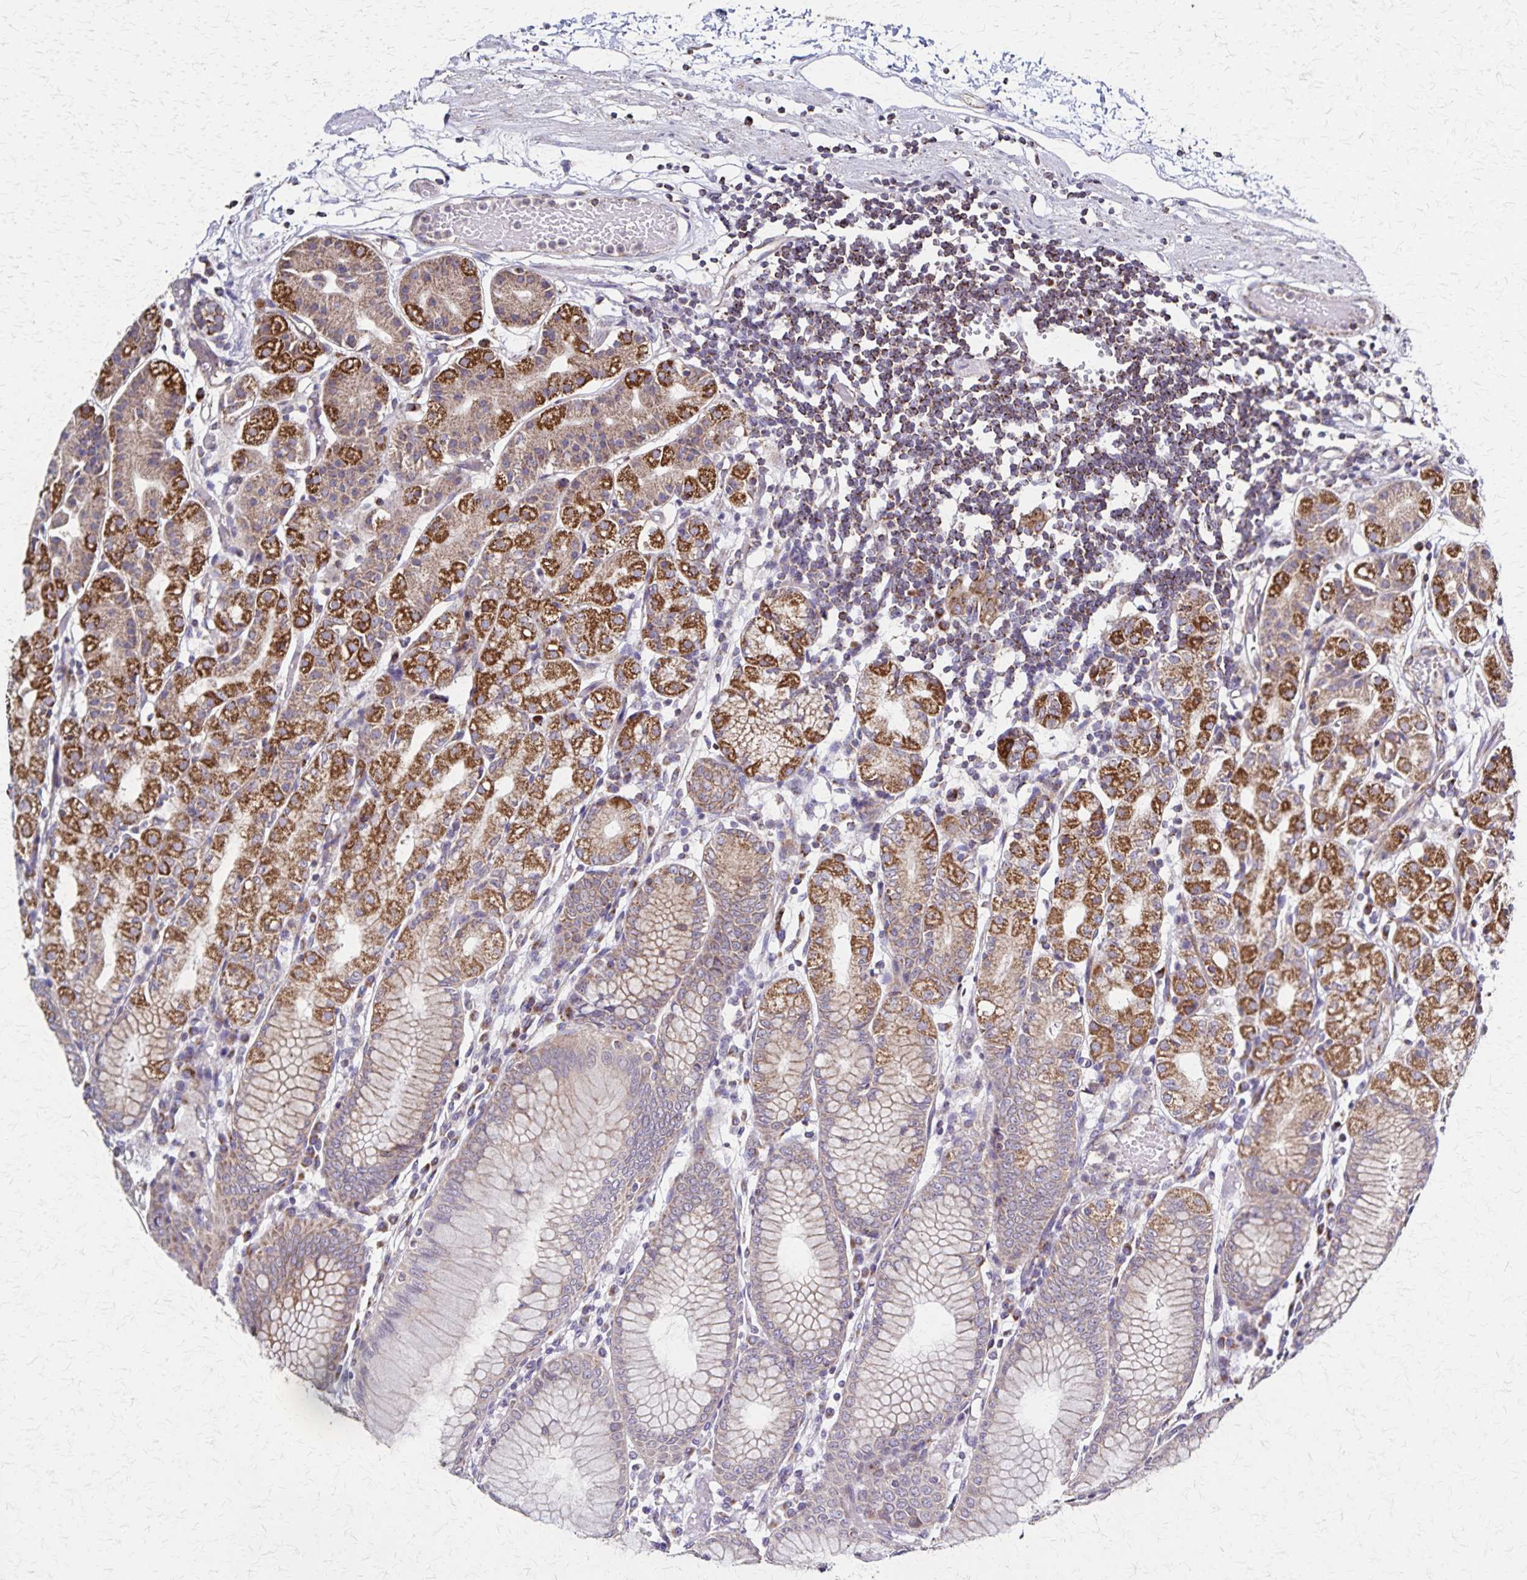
{"staining": {"intensity": "moderate", "quantity": "25%-75%", "location": "cytoplasmic/membranous"}, "tissue": "stomach", "cell_type": "Glandular cells", "image_type": "normal", "snomed": [{"axis": "morphology", "description": "Normal tissue, NOS"}, {"axis": "topography", "description": "Stomach"}], "caption": "About 25%-75% of glandular cells in normal human stomach display moderate cytoplasmic/membranous protein positivity as visualized by brown immunohistochemical staining.", "gene": "NFS1", "patient": {"sex": "female", "age": 57}}